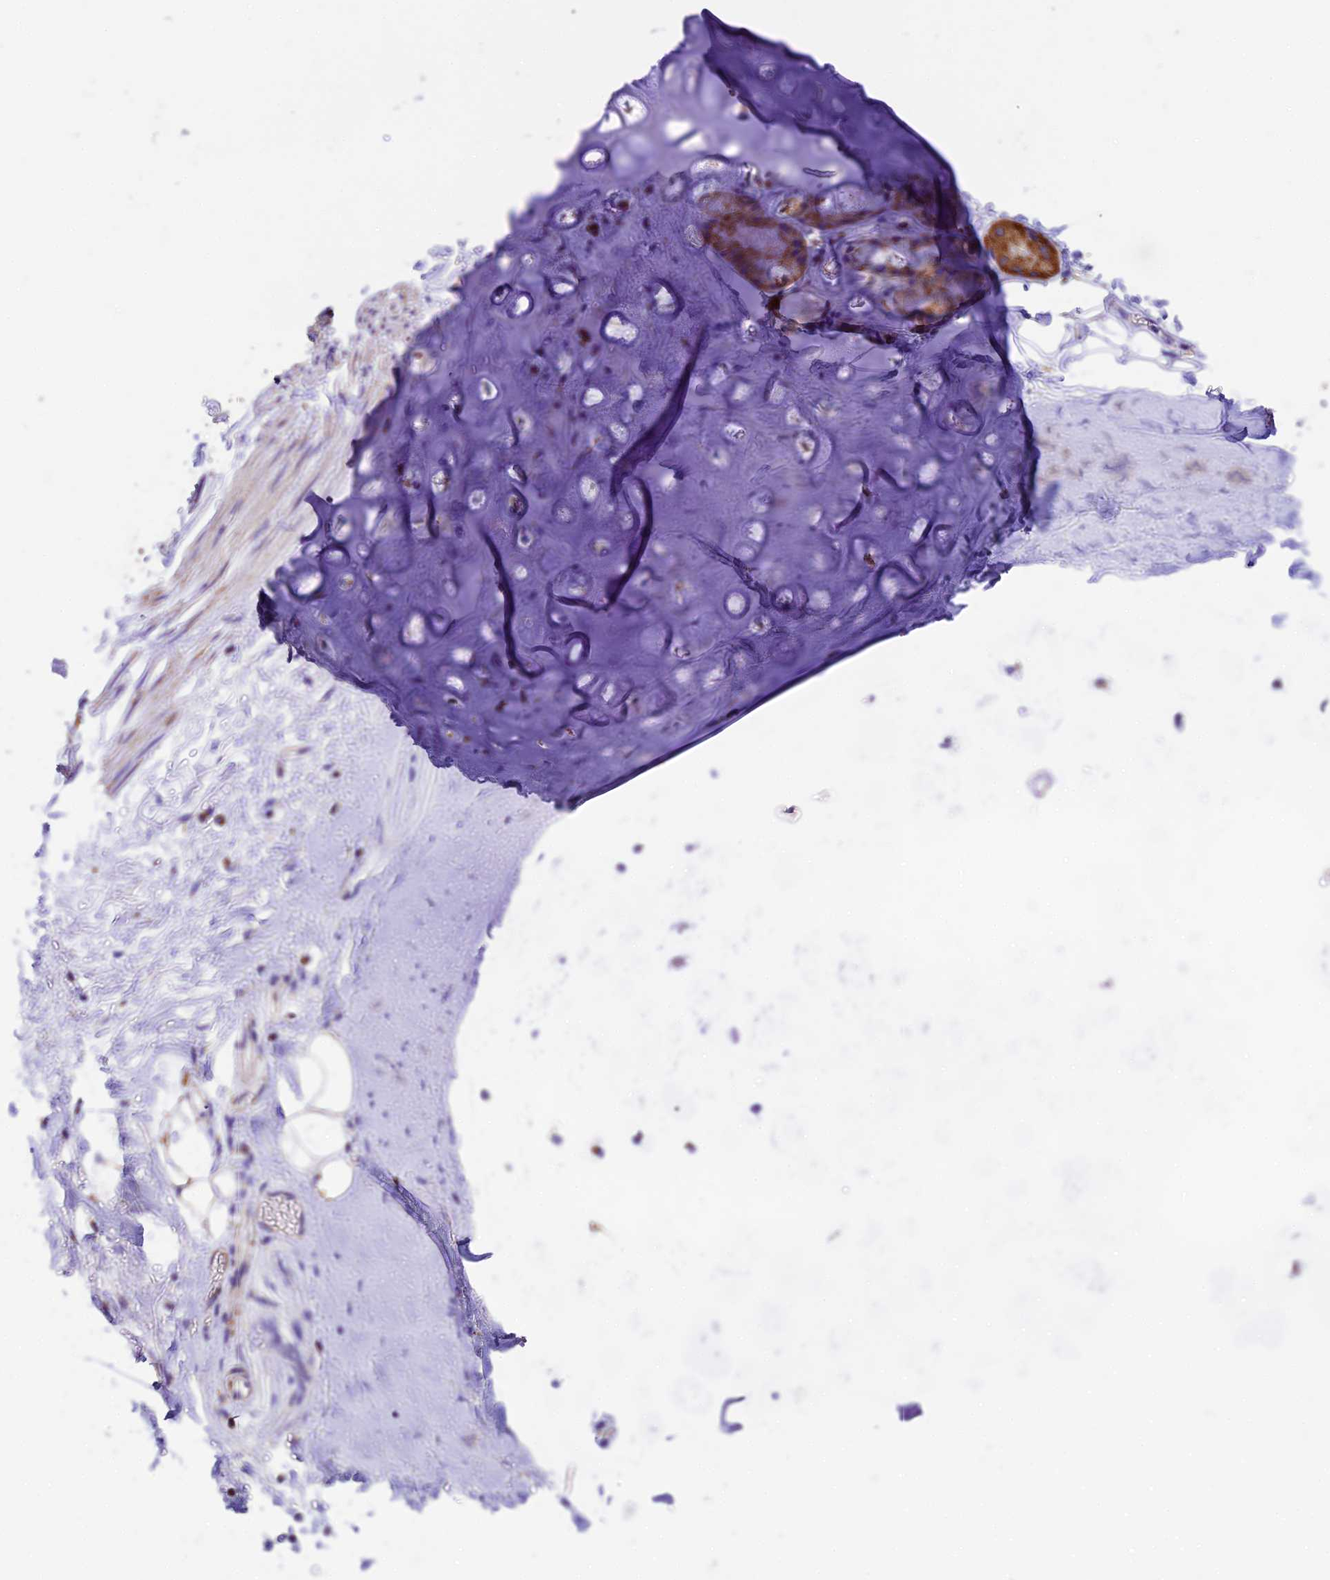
{"staining": {"intensity": "negative", "quantity": "none", "location": "none"}, "tissue": "adipose tissue", "cell_type": "Adipocytes", "image_type": "normal", "snomed": [{"axis": "morphology", "description": "Normal tissue, NOS"}, {"axis": "topography", "description": "Lymph node"}, {"axis": "topography", "description": "Bronchus"}], "caption": "IHC of unremarkable adipose tissue shows no expression in adipocytes.", "gene": "DCAF5", "patient": {"sex": "male", "age": 63}}